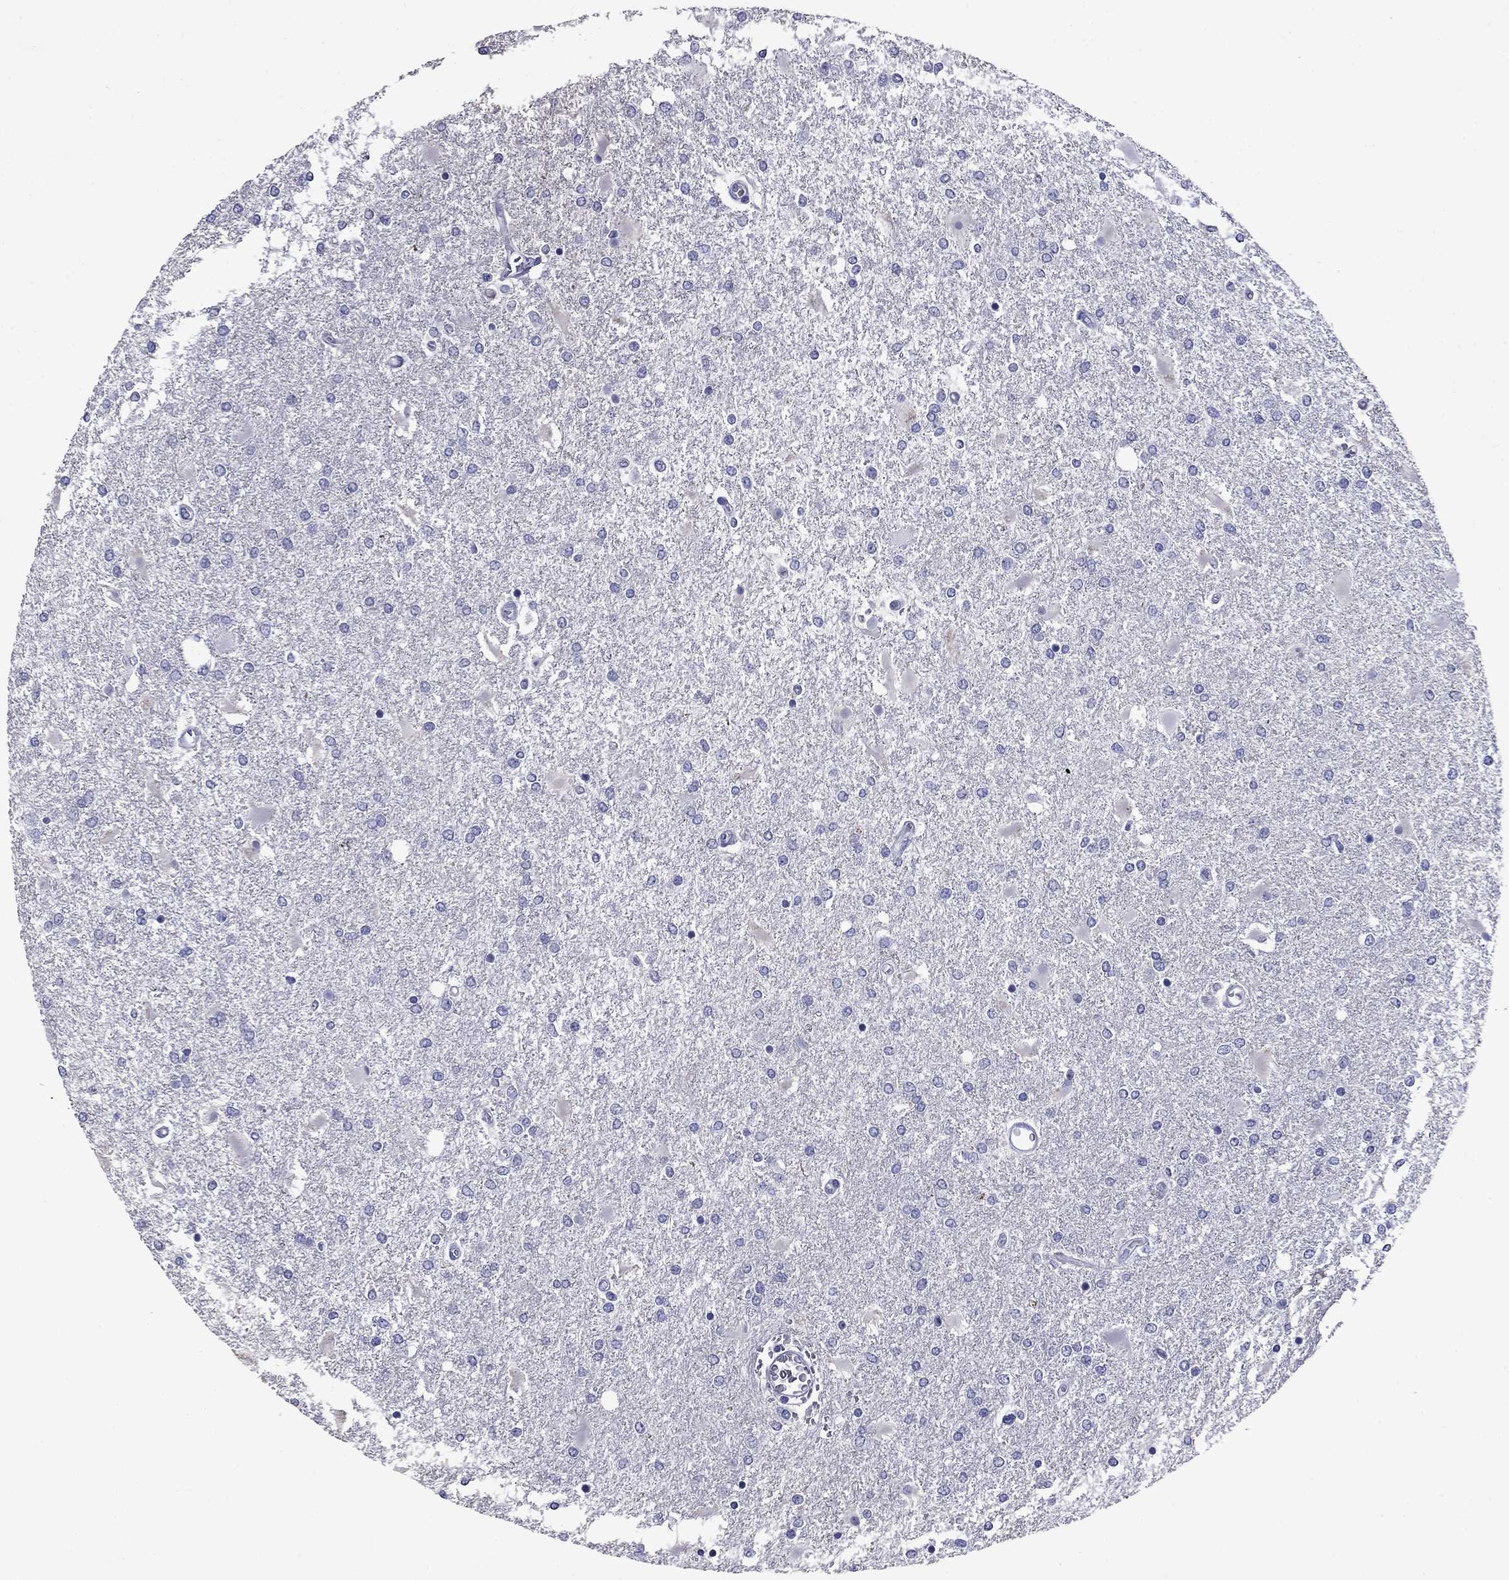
{"staining": {"intensity": "negative", "quantity": "none", "location": "none"}, "tissue": "glioma", "cell_type": "Tumor cells", "image_type": "cancer", "snomed": [{"axis": "morphology", "description": "Glioma, malignant, High grade"}, {"axis": "topography", "description": "Cerebral cortex"}], "caption": "There is no significant expression in tumor cells of malignant high-grade glioma. (Brightfield microscopy of DAB (3,3'-diaminobenzidine) immunohistochemistry (IHC) at high magnification).", "gene": "CFAP119", "patient": {"sex": "male", "age": 79}}